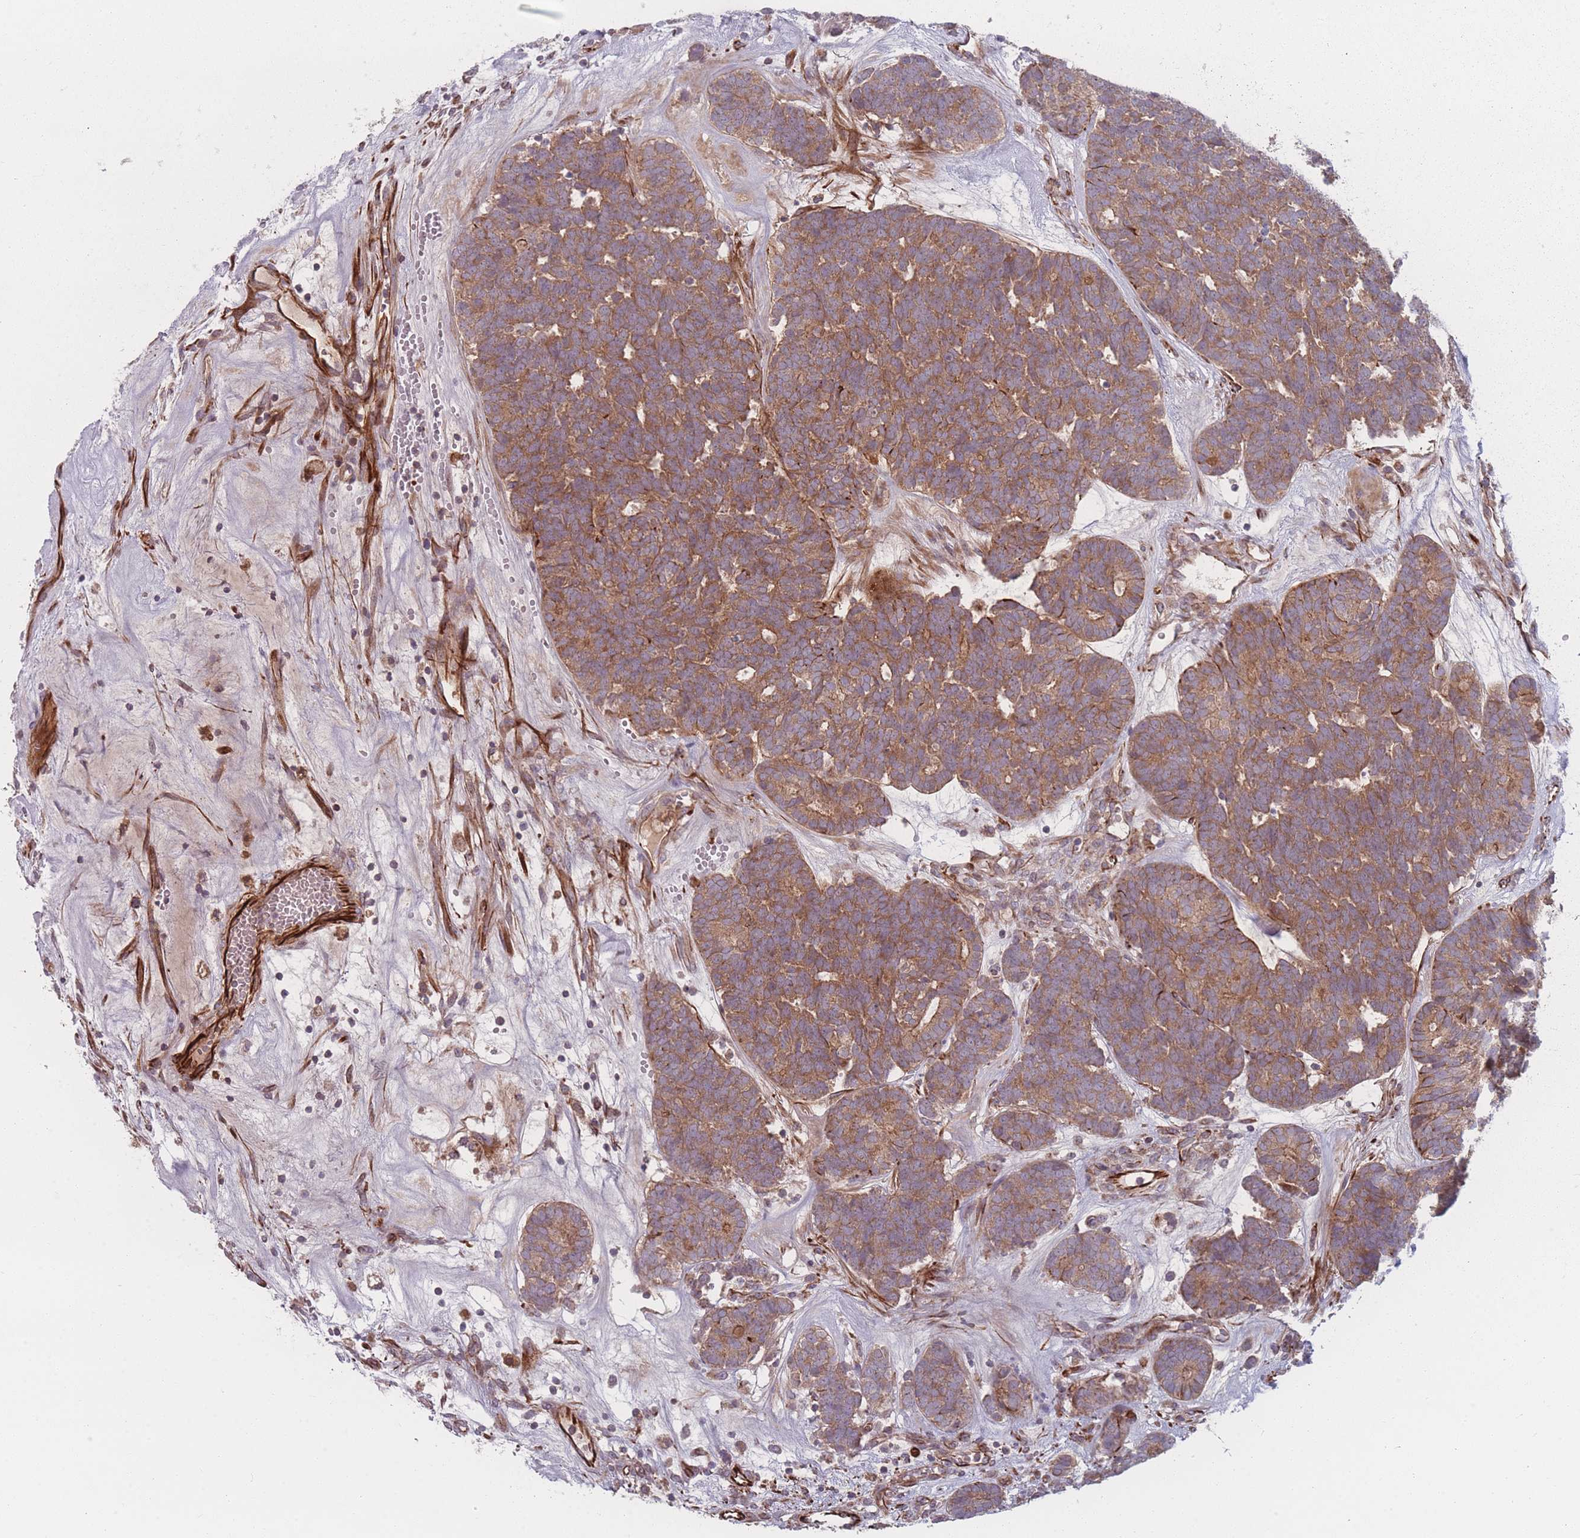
{"staining": {"intensity": "moderate", "quantity": ">75%", "location": "cytoplasmic/membranous"}, "tissue": "head and neck cancer", "cell_type": "Tumor cells", "image_type": "cancer", "snomed": [{"axis": "morphology", "description": "Adenocarcinoma, NOS"}, {"axis": "topography", "description": "Head-Neck"}], "caption": "The histopathology image shows immunohistochemical staining of head and neck adenocarcinoma. There is moderate cytoplasmic/membranous expression is identified in approximately >75% of tumor cells.", "gene": "EEF1AKMT2", "patient": {"sex": "female", "age": 81}}